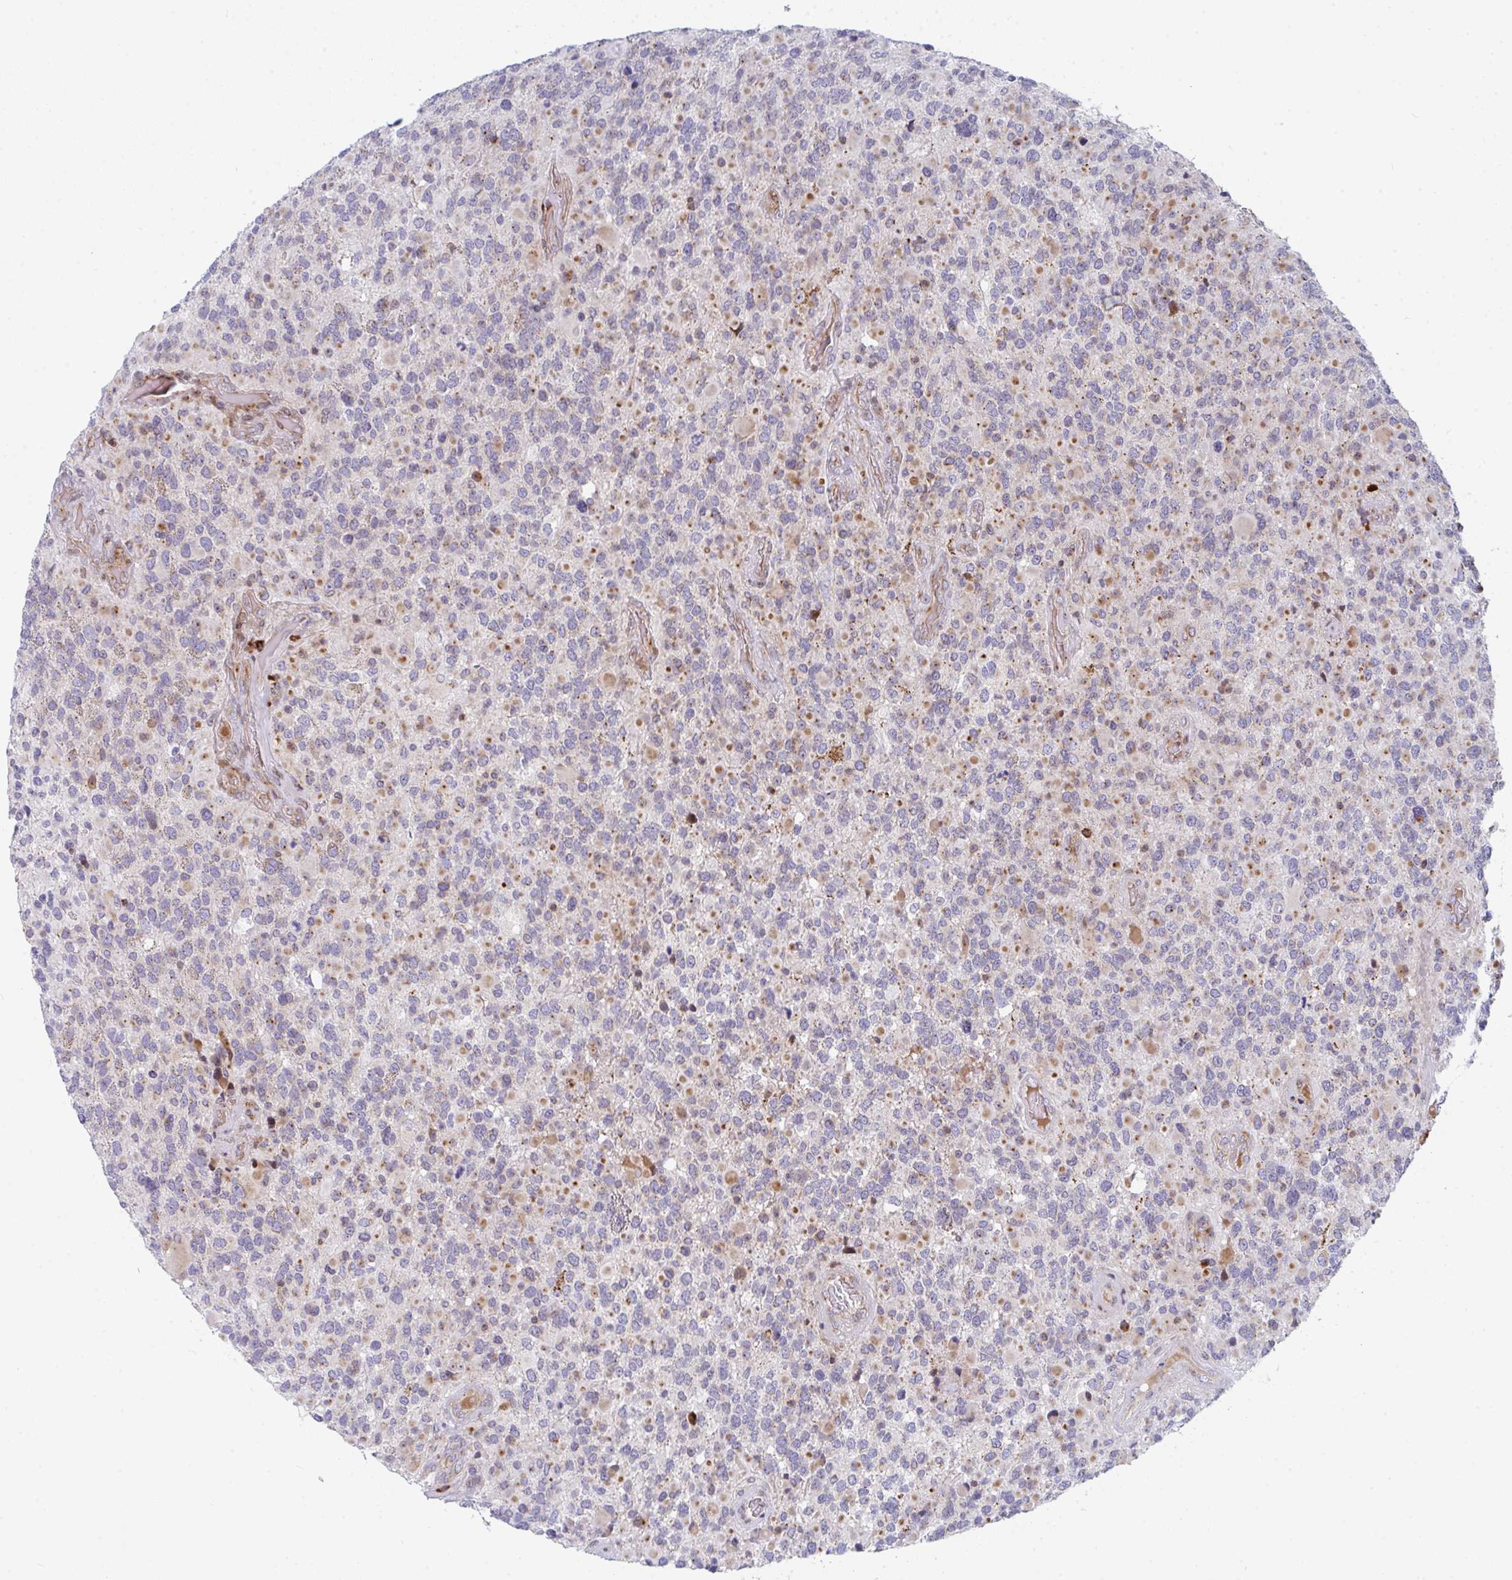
{"staining": {"intensity": "moderate", "quantity": "25%-75%", "location": "cytoplasmic/membranous"}, "tissue": "glioma", "cell_type": "Tumor cells", "image_type": "cancer", "snomed": [{"axis": "morphology", "description": "Glioma, malignant, High grade"}, {"axis": "topography", "description": "Brain"}], "caption": "Approximately 25%-75% of tumor cells in human malignant glioma (high-grade) demonstrate moderate cytoplasmic/membranous protein staining as visualized by brown immunohistochemical staining.", "gene": "PRKCH", "patient": {"sex": "female", "age": 40}}